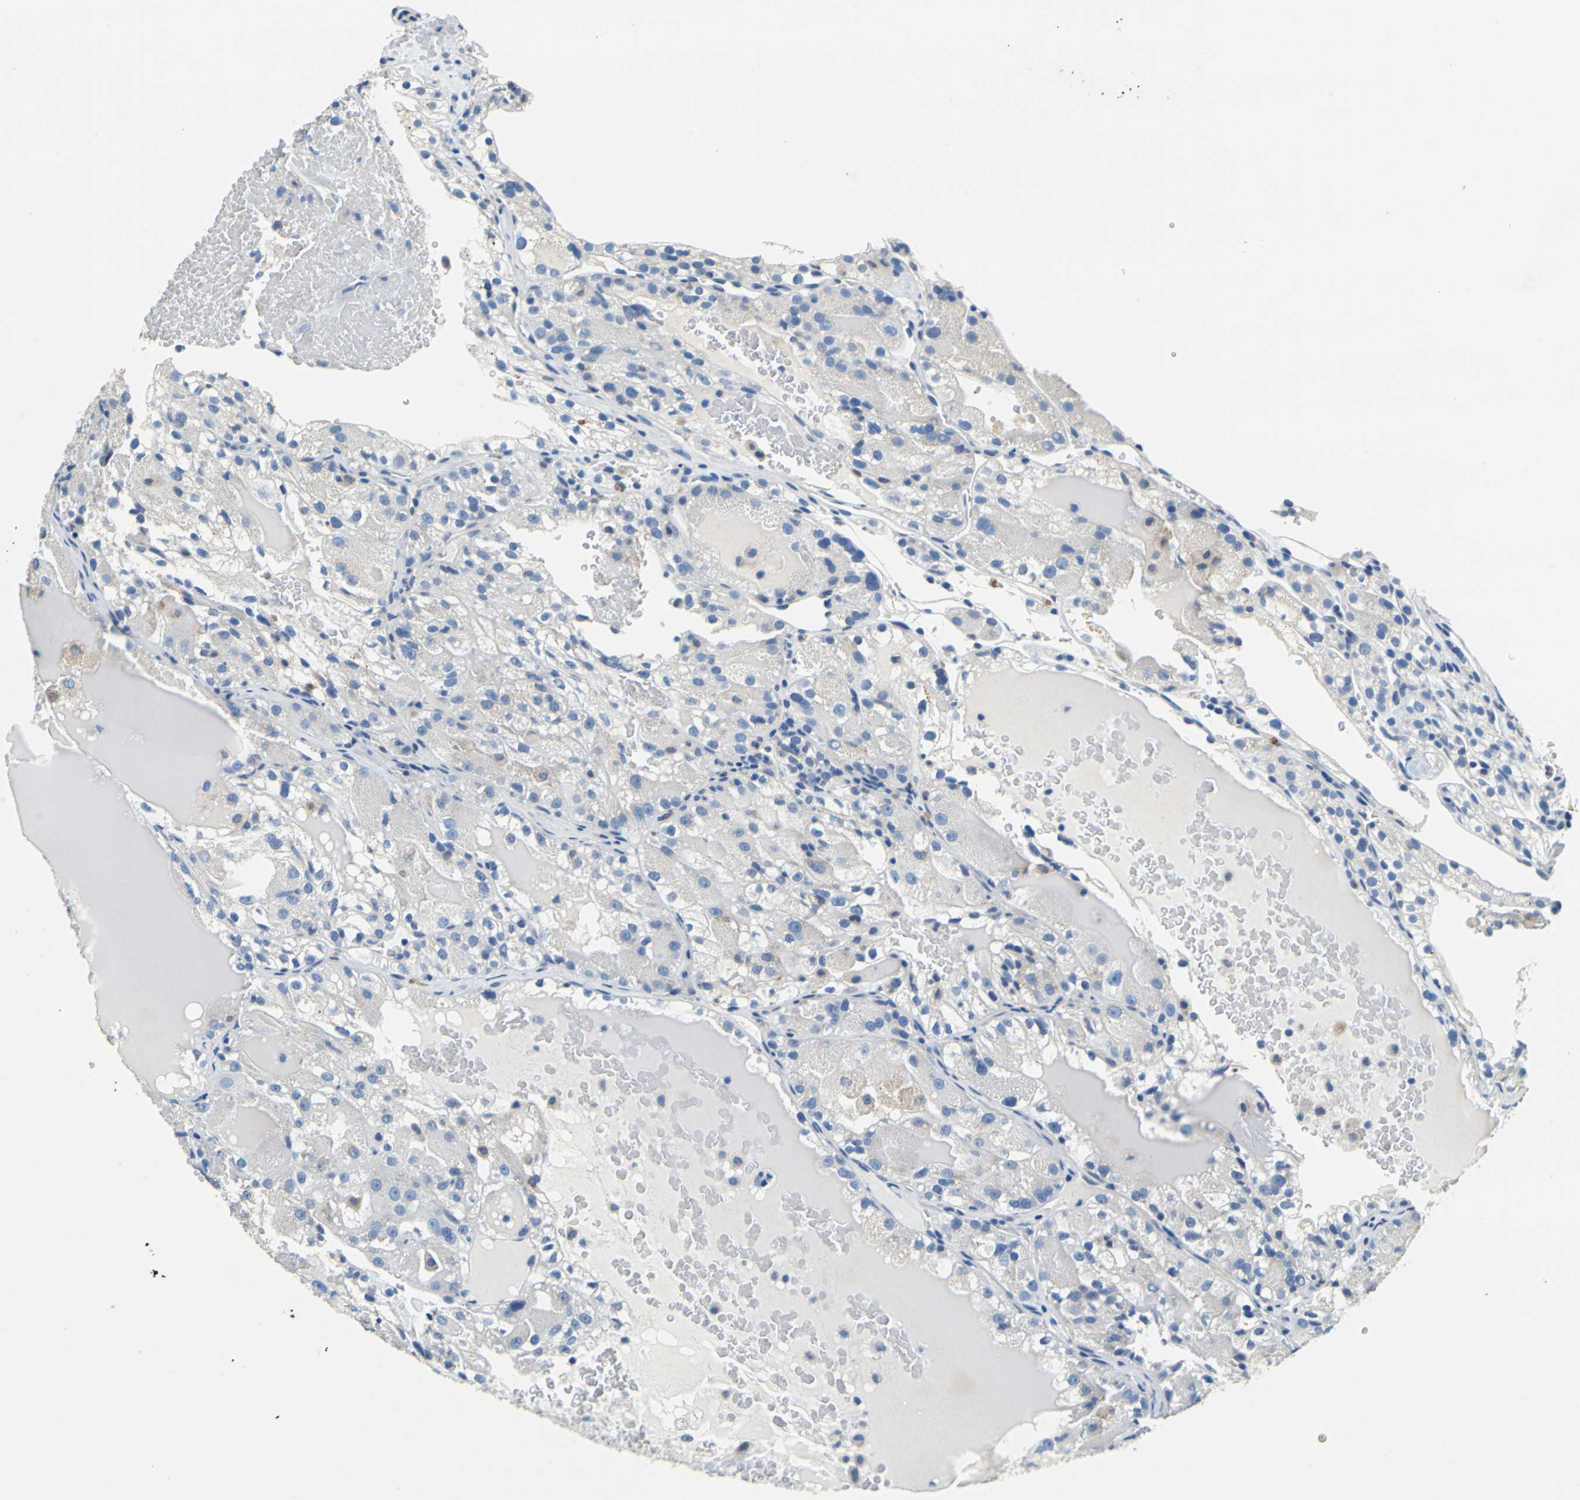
{"staining": {"intensity": "negative", "quantity": "none", "location": "none"}, "tissue": "renal cancer", "cell_type": "Tumor cells", "image_type": "cancer", "snomed": [{"axis": "morphology", "description": "Normal tissue, NOS"}, {"axis": "morphology", "description": "Adenocarcinoma, NOS"}, {"axis": "topography", "description": "Kidney"}], "caption": "Tumor cells show no significant staining in adenocarcinoma (renal).", "gene": "TEX264", "patient": {"sex": "male", "age": 61}}